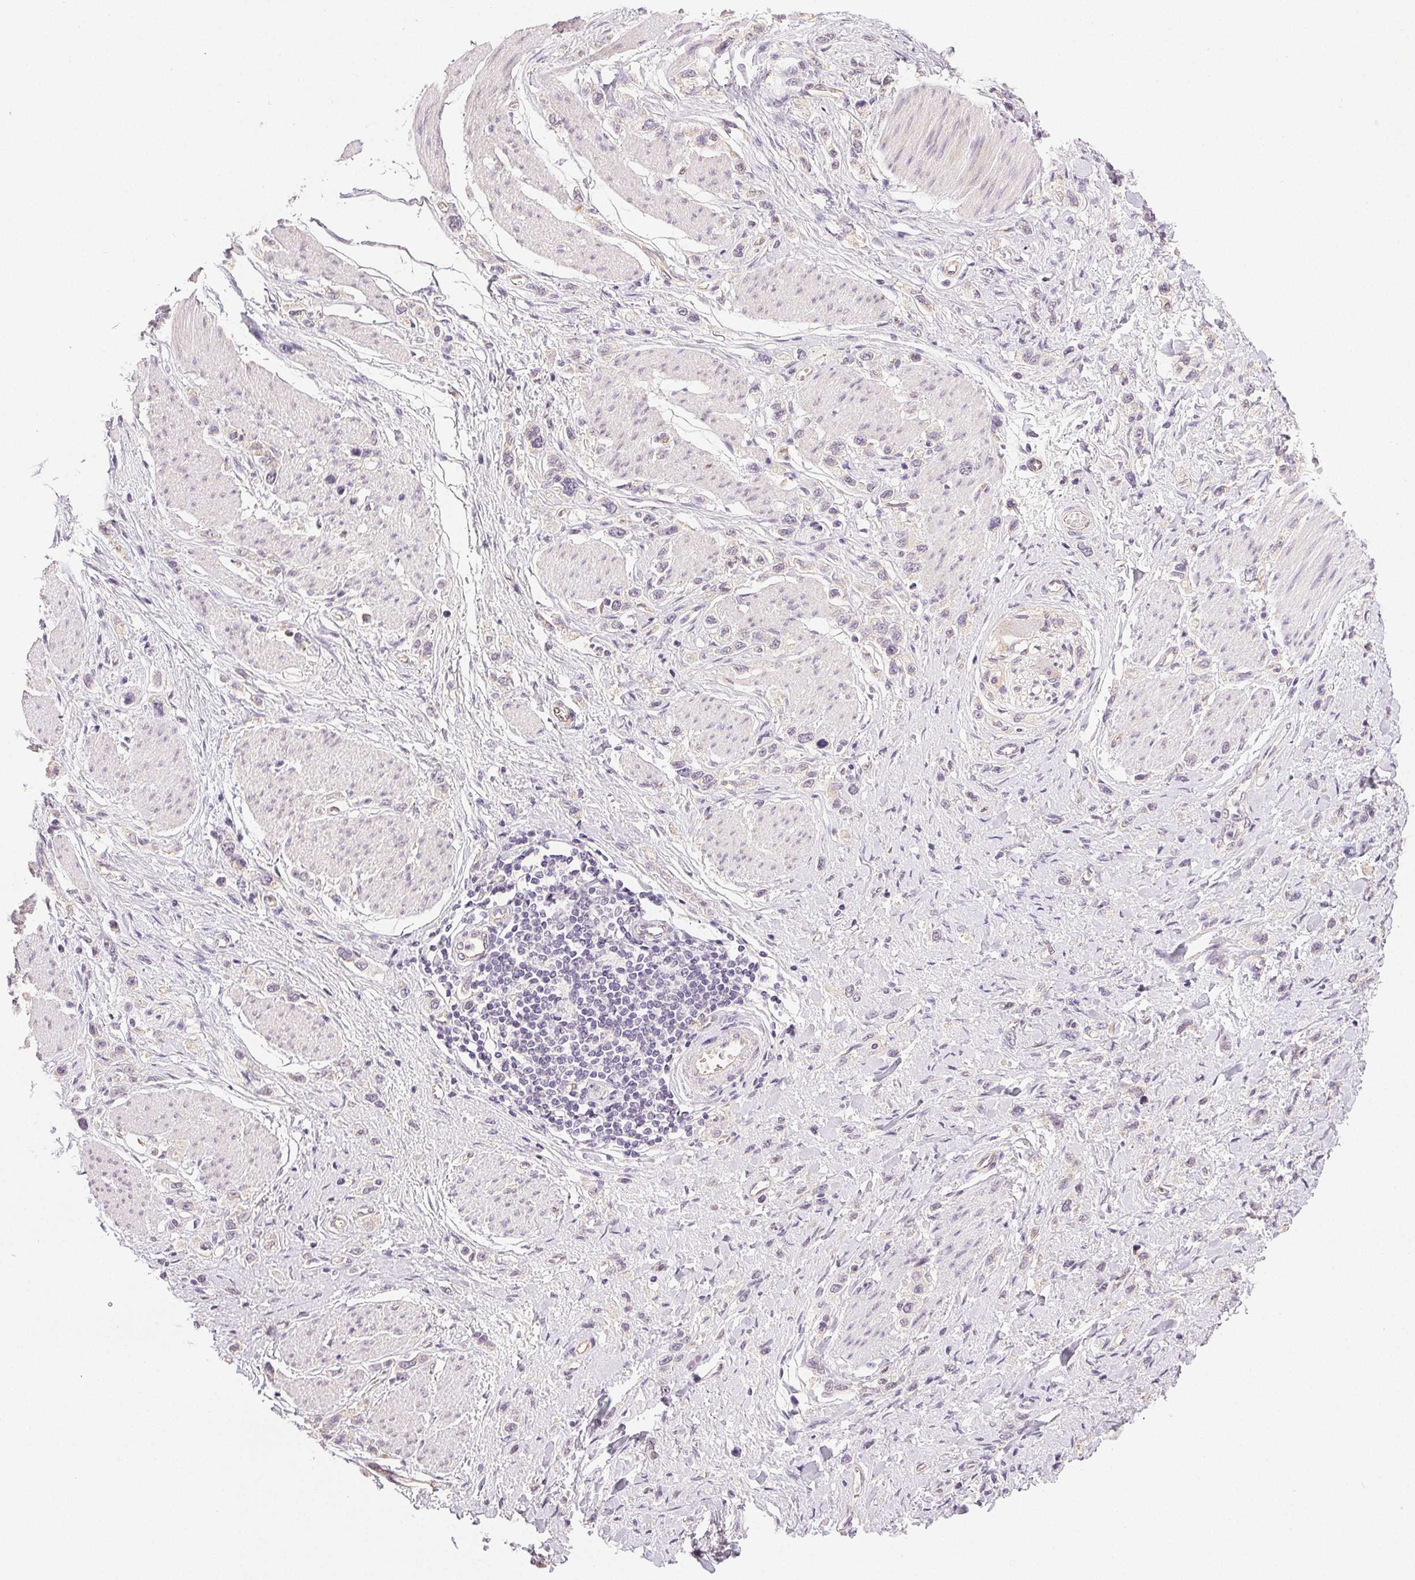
{"staining": {"intensity": "negative", "quantity": "none", "location": "none"}, "tissue": "stomach cancer", "cell_type": "Tumor cells", "image_type": "cancer", "snomed": [{"axis": "morphology", "description": "Adenocarcinoma, NOS"}, {"axis": "topography", "description": "Stomach"}], "caption": "A histopathology image of human stomach cancer is negative for staining in tumor cells.", "gene": "PLCB1", "patient": {"sex": "female", "age": 65}}